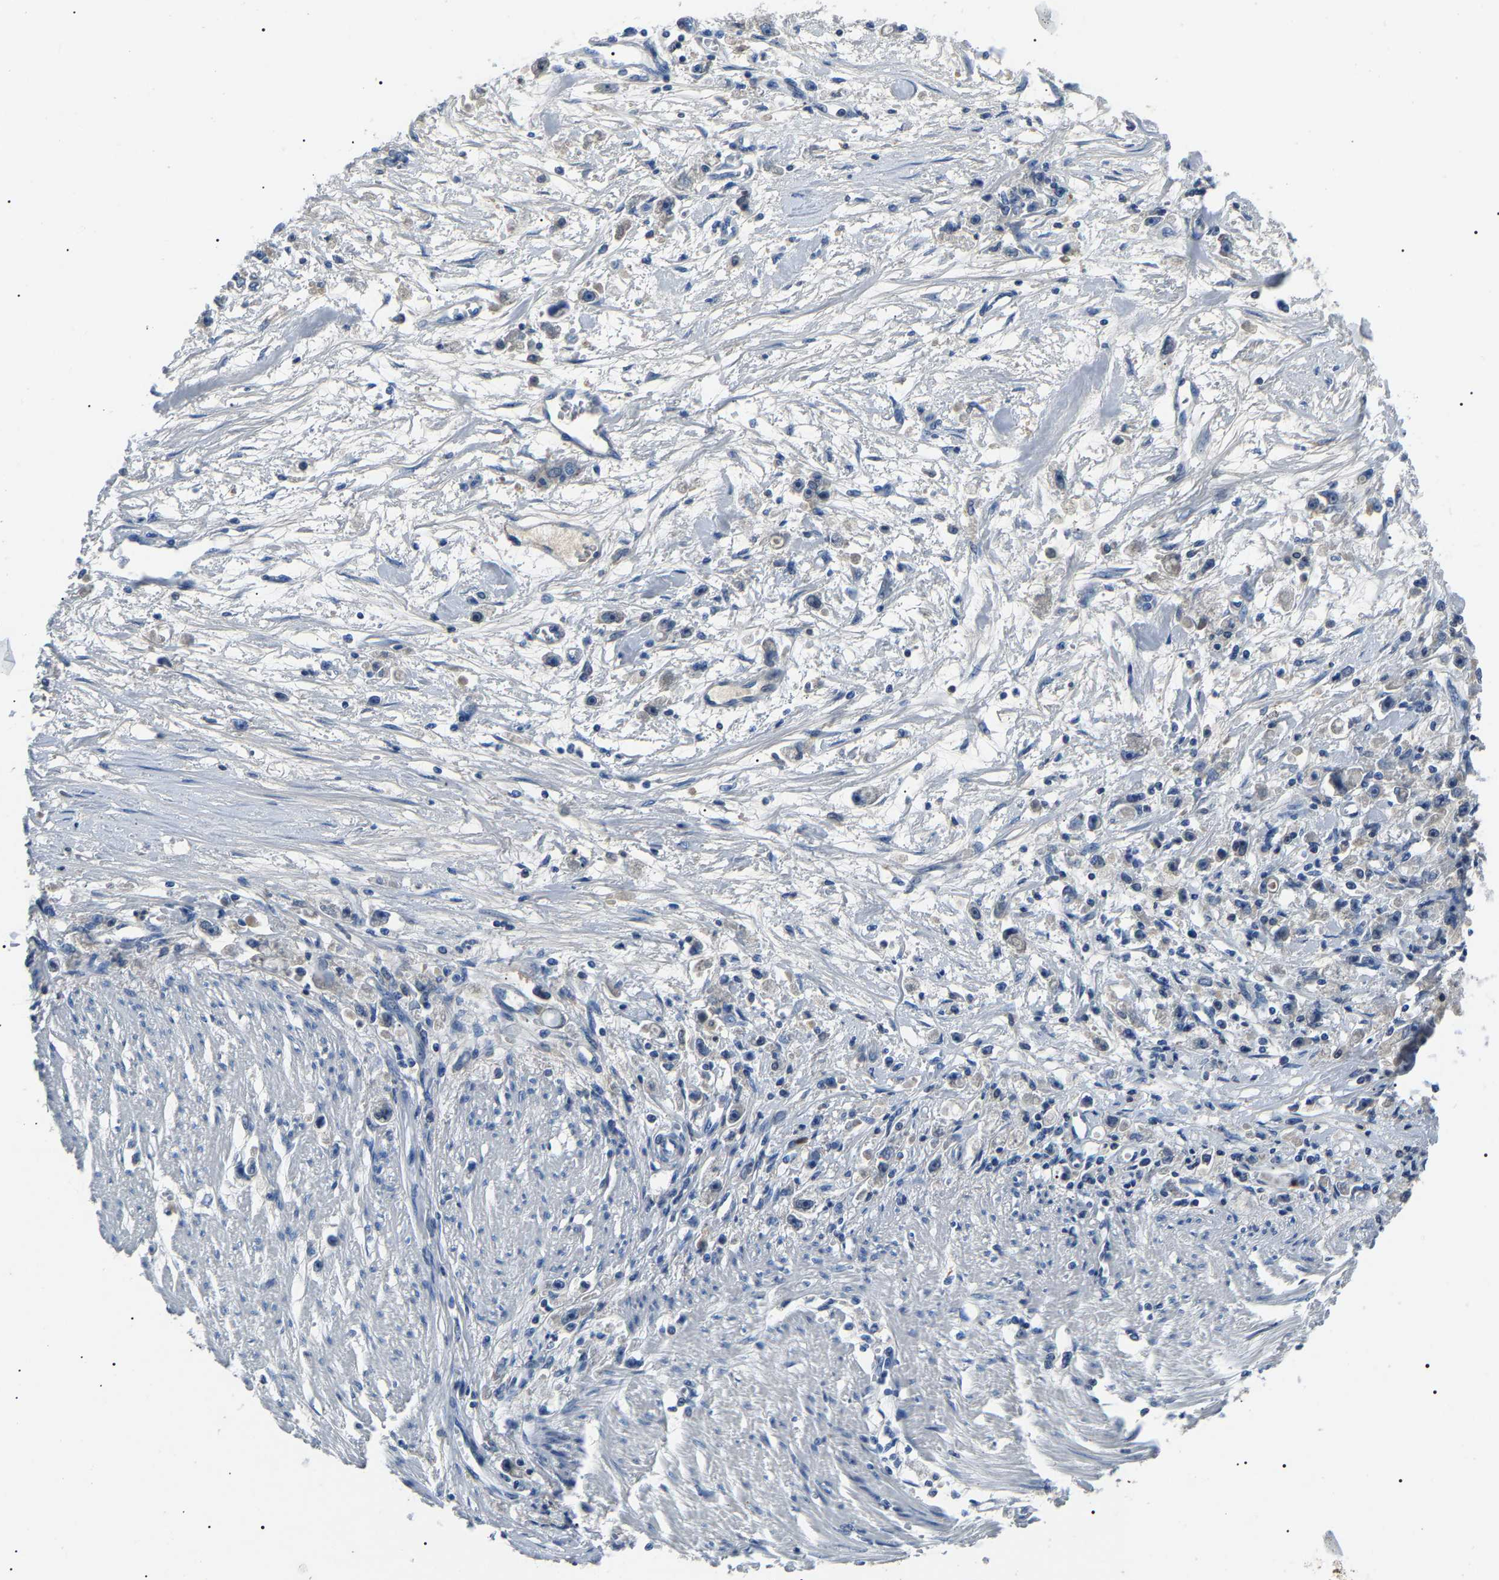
{"staining": {"intensity": "weak", "quantity": "<25%", "location": "cytoplasmic/membranous"}, "tissue": "stomach cancer", "cell_type": "Tumor cells", "image_type": "cancer", "snomed": [{"axis": "morphology", "description": "Adenocarcinoma, NOS"}, {"axis": "topography", "description": "Stomach"}], "caption": "Human adenocarcinoma (stomach) stained for a protein using immunohistochemistry displays no positivity in tumor cells.", "gene": "KLK15", "patient": {"sex": "female", "age": 59}}